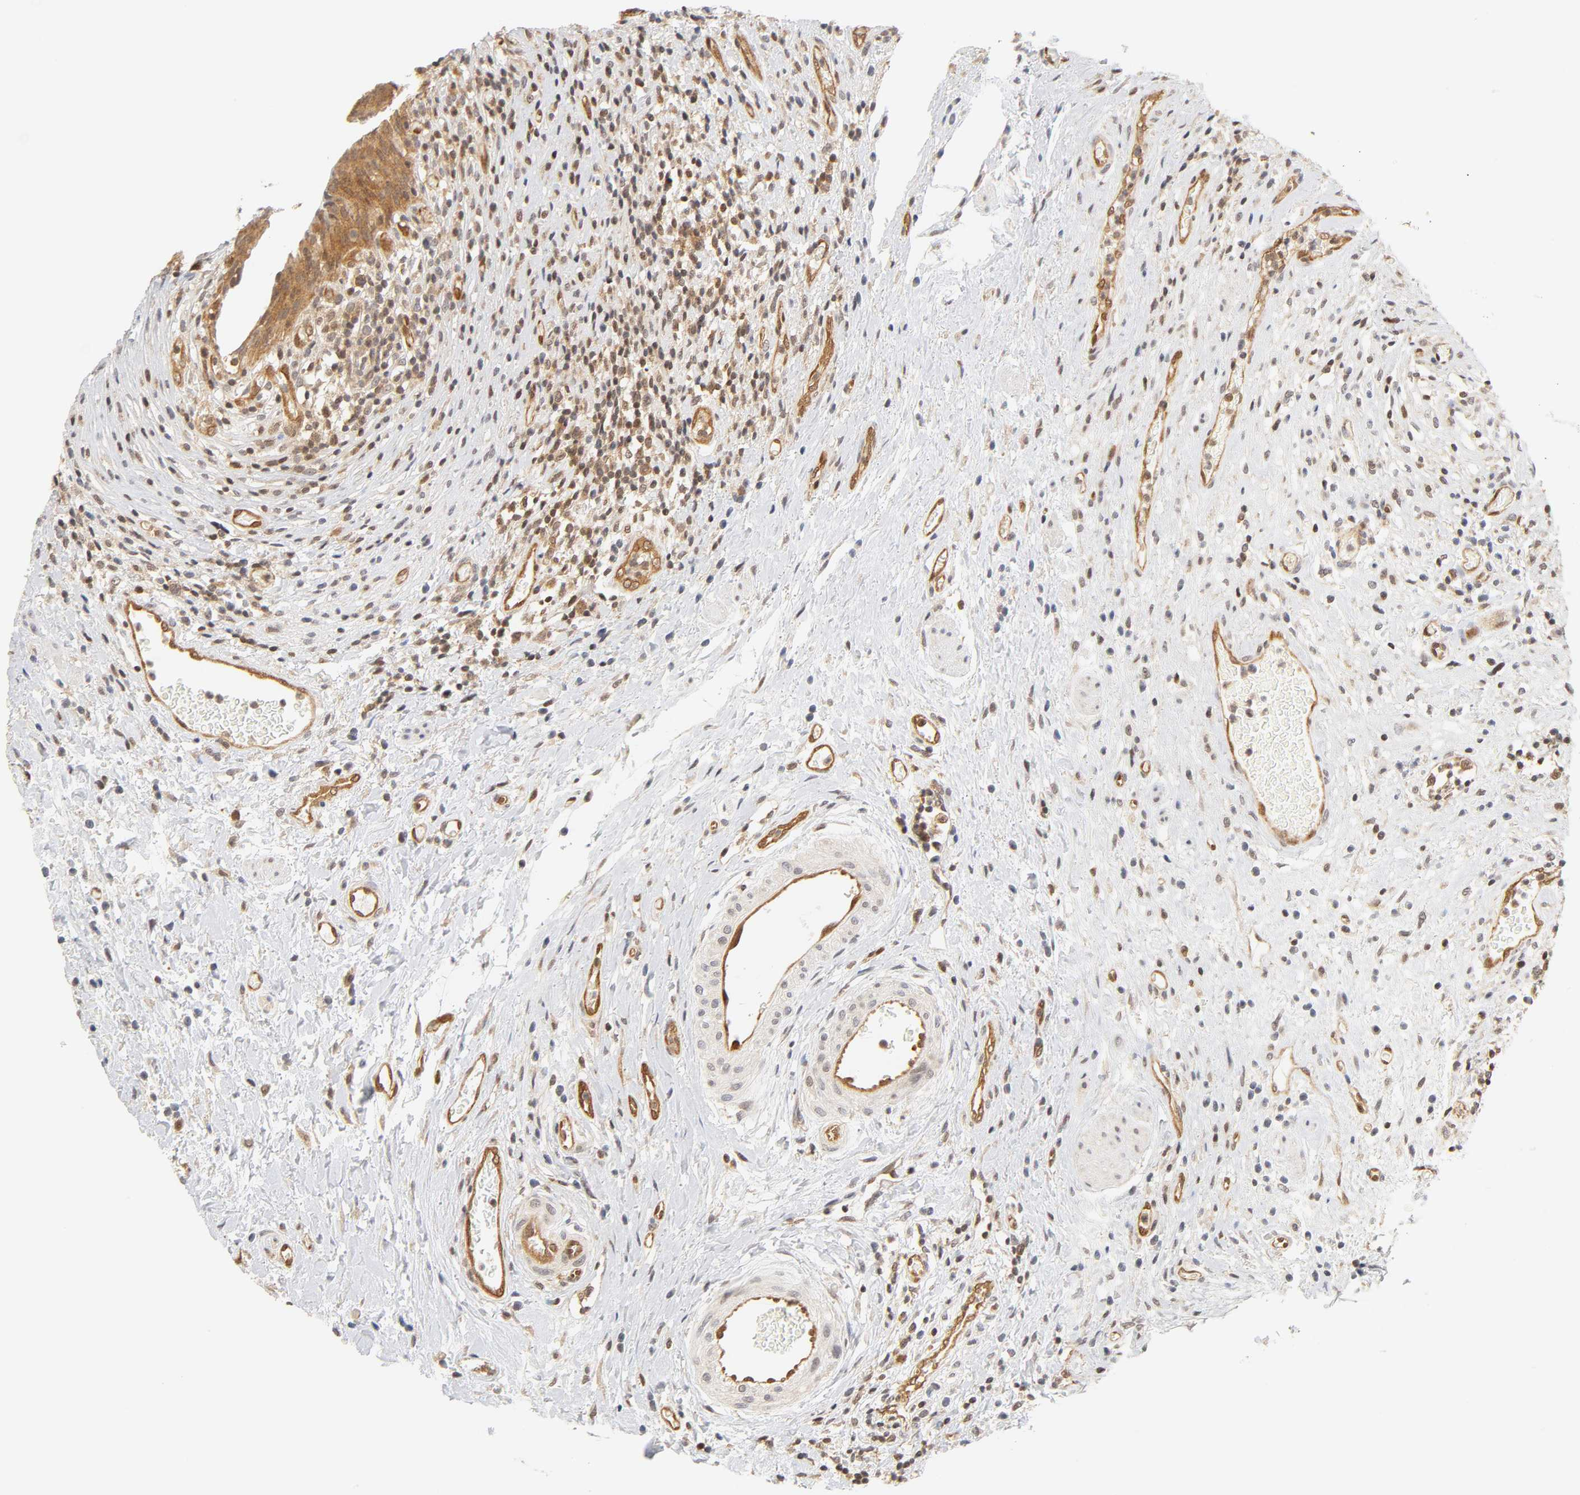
{"staining": {"intensity": "moderate", "quantity": ">75%", "location": "cytoplasmic/membranous,nuclear"}, "tissue": "urinary bladder", "cell_type": "Urothelial cells", "image_type": "normal", "snomed": [{"axis": "morphology", "description": "Normal tissue, NOS"}, {"axis": "morphology", "description": "Urothelial carcinoma, High grade"}, {"axis": "topography", "description": "Urinary bladder"}], "caption": "A medium amount of moderate cytoplasmic/membranous,nuclear staining is identified in about >75% of urothelial cells in normal urinary bladder. (DAB IHC with brightfield microscopy, high magnification).", "gene": "CDC37", "patient": {"sex": "male", "age": 51}}